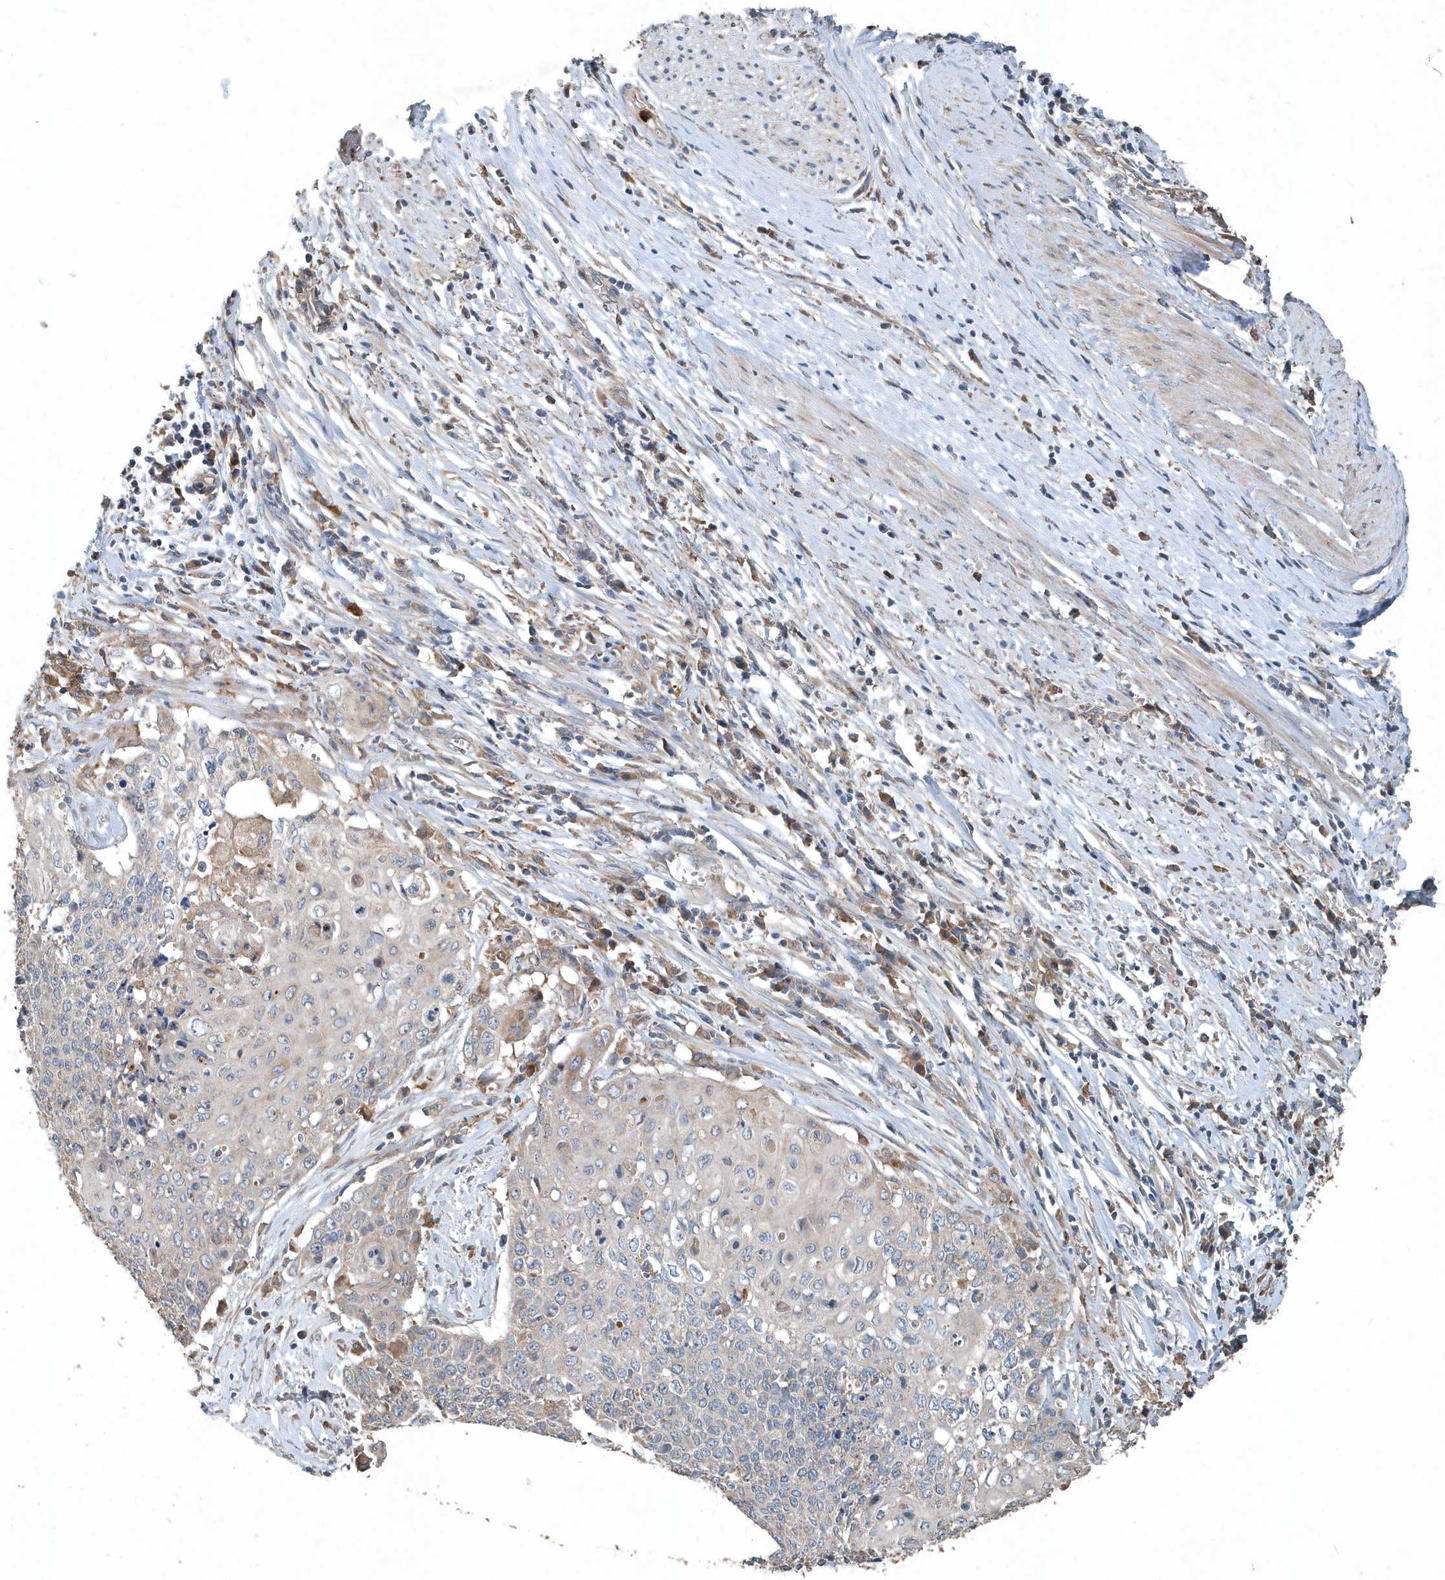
{"staining": {"intensity": "weak", "quantity": "<25%", "location": "cytoplasmic/membranous"}, "tissue": "cervical cancer", "cell_type": "Tumor cells", "image_type": "cancer", "snomed": [{"axis": "morphology", "description": "Squamous cell carcinoma, NOS"}, {"axis": "topography", "description": "Cervix"}], "caption": "Immunohistochemical staining of human cervical cancer (squamous cell carcinoma) exhibits no significant expression in tumor cells. The staining is performed using DAB (3,3'-diaminobenzidine) brown chromogen with nuclei counter-stained in using hematoxylin.", "gene": "SCFD2", "patient": {"sex": "female", "age": 39}}